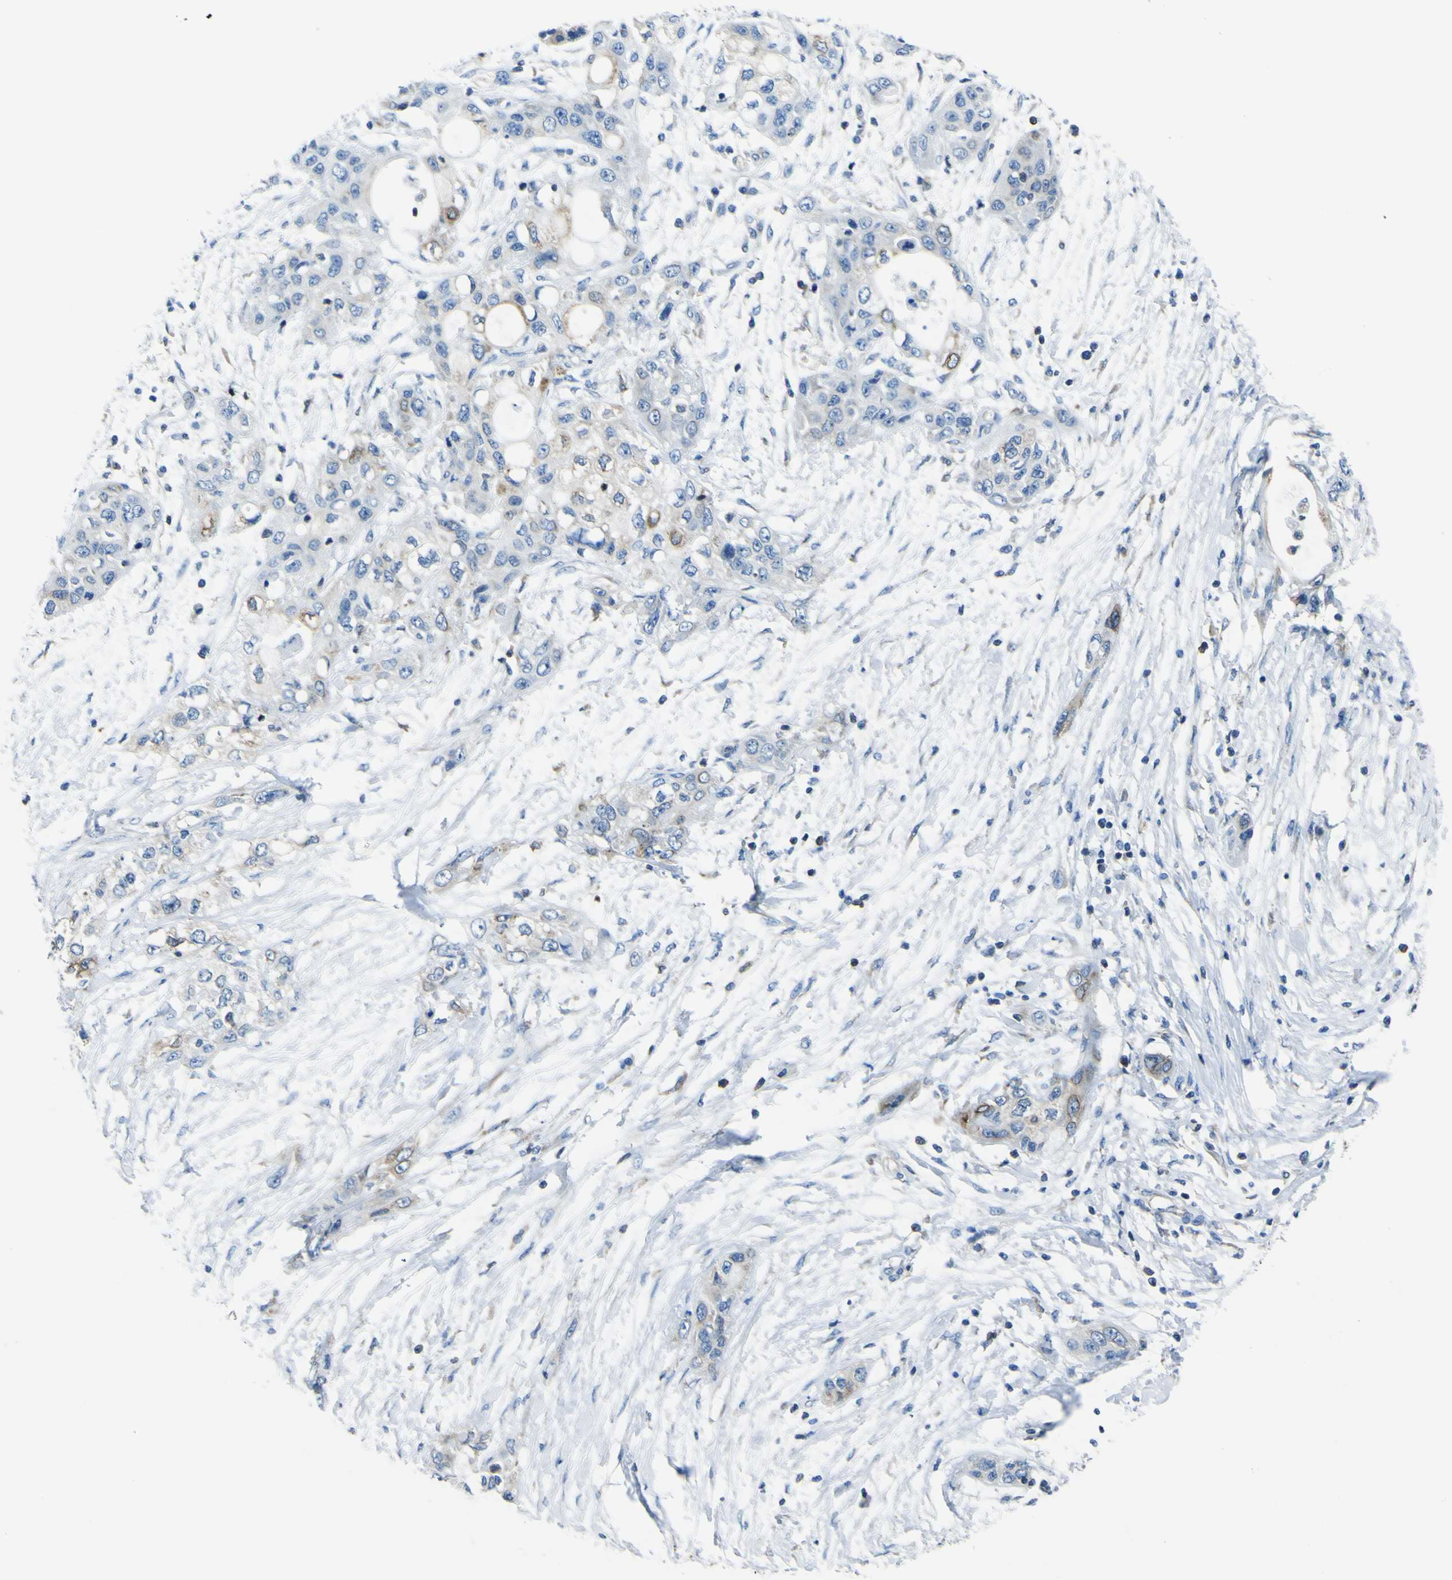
{"staining": {"intensity": "moderate", "quantity": "<25%", "location": "cytoplasmic/membranous"}, "tissue": "pancreatic cancer", "cell_type": "Tumor cells", "image_type": "cancer", "snomed": [{"axis": "morphology", "description": "Adenocarcinoma, NOS"}, {"axis": "topography", "description": "Pancreas"}], "caption": "This micrograph reveals IHC staining of pancreatic adenocarcinoma, with low moderate cytoplasmic/membranous expression in about <25% of tumor cells.", "gene": "STIM1", "patient": {"sex": "female", "age": 70}}